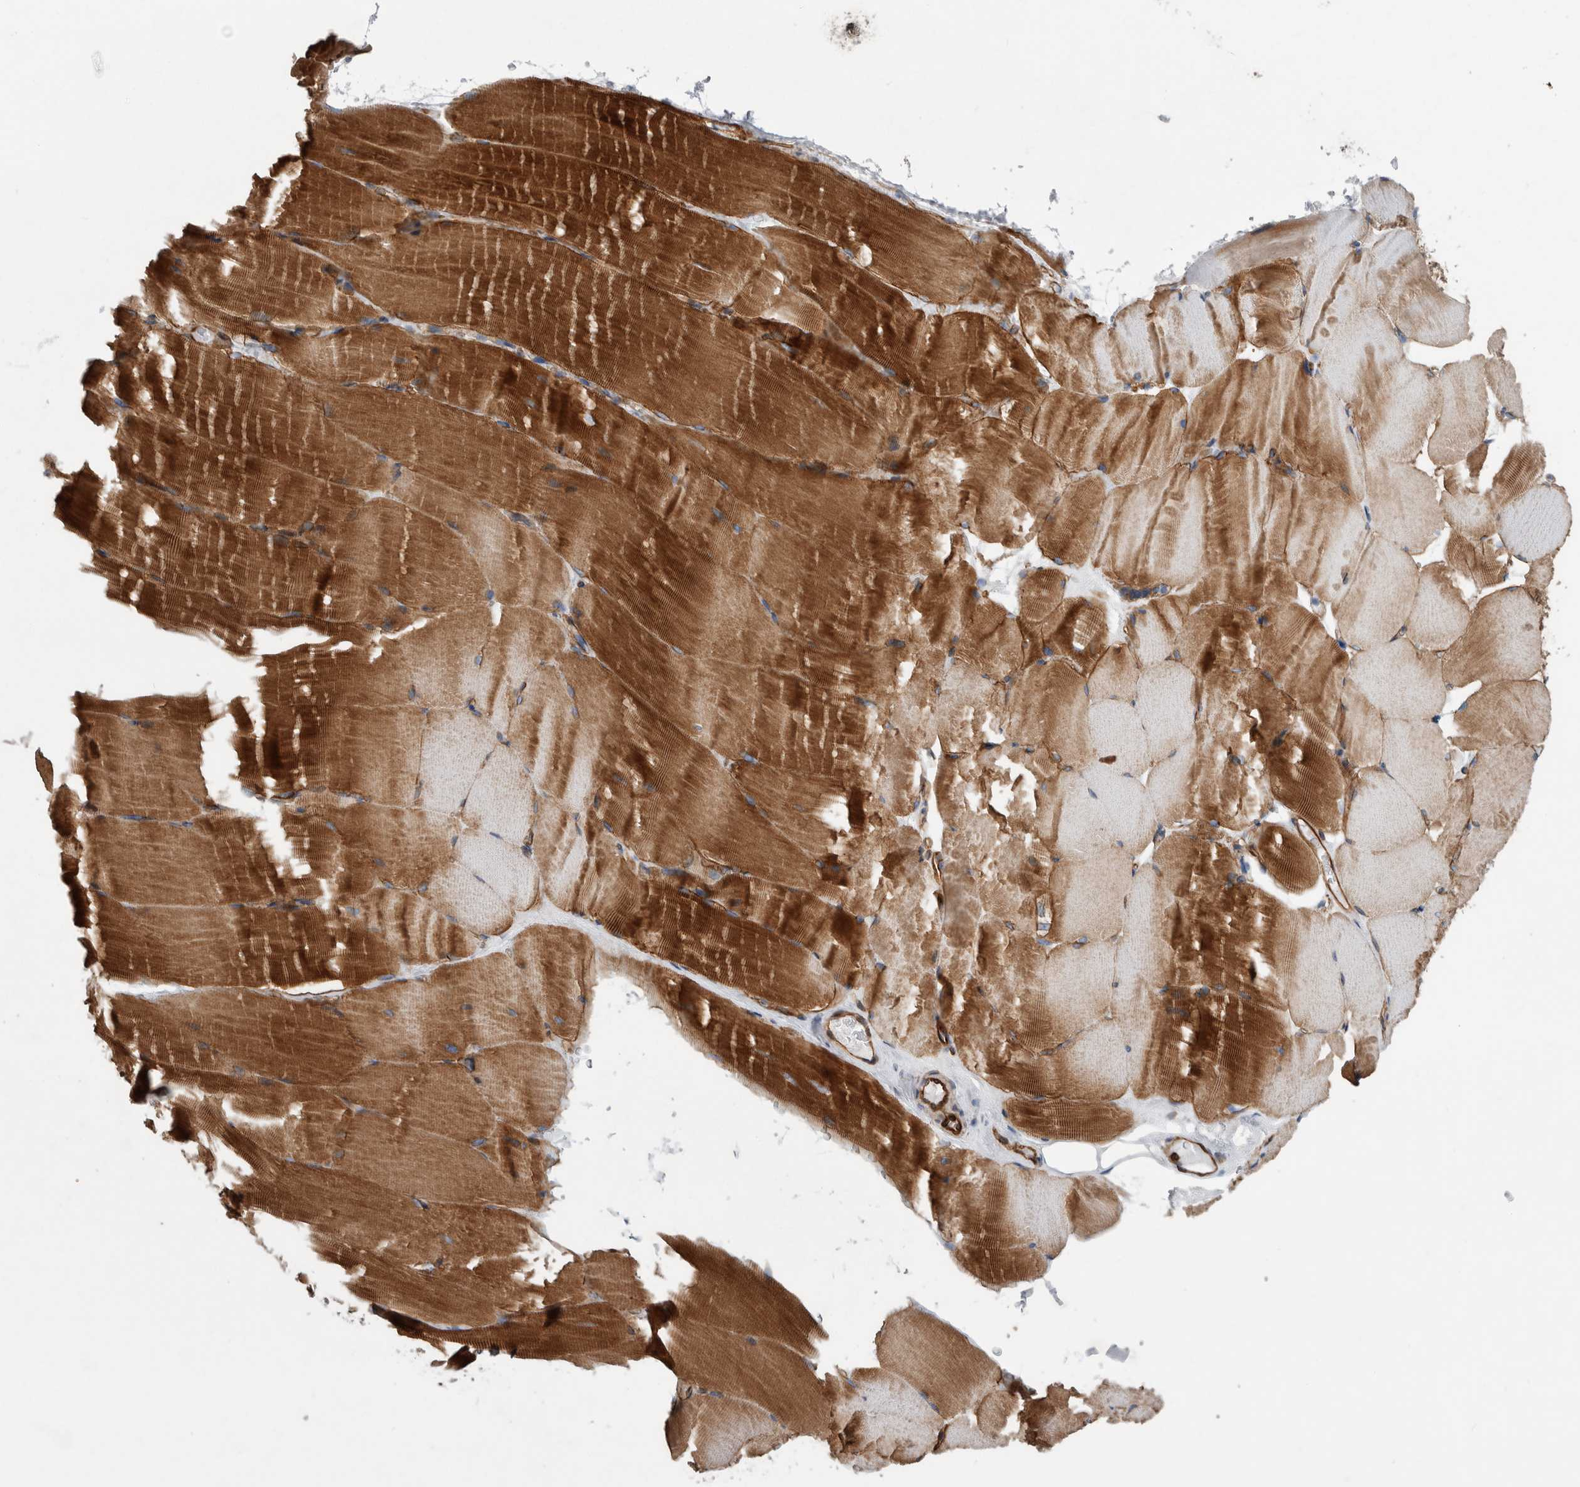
{"staining": {"intensity": "strong", "quantity": "25%-75%", "location": "cytoplasmic/membranous"}, "tissue": "skeletal muscle", "cell_type": "Myocytes", "image_type": "normal", "snomed": [{"axis": "morphology", "description": "Normal tissue, NOS"}, {"axis": "topography", "description": "Skeletal muscle"}, {"axis": "topography", "description": "Parathyroid gland"}], "caption": "About 25%-75% of myocytes in benign skeletal muscle display strong cytoplasmic/membranous protein positivity as visualized by brown immunohistochemical staining.", "gene": "PLEC", "patient": {"sex": "female", "age": 37}}